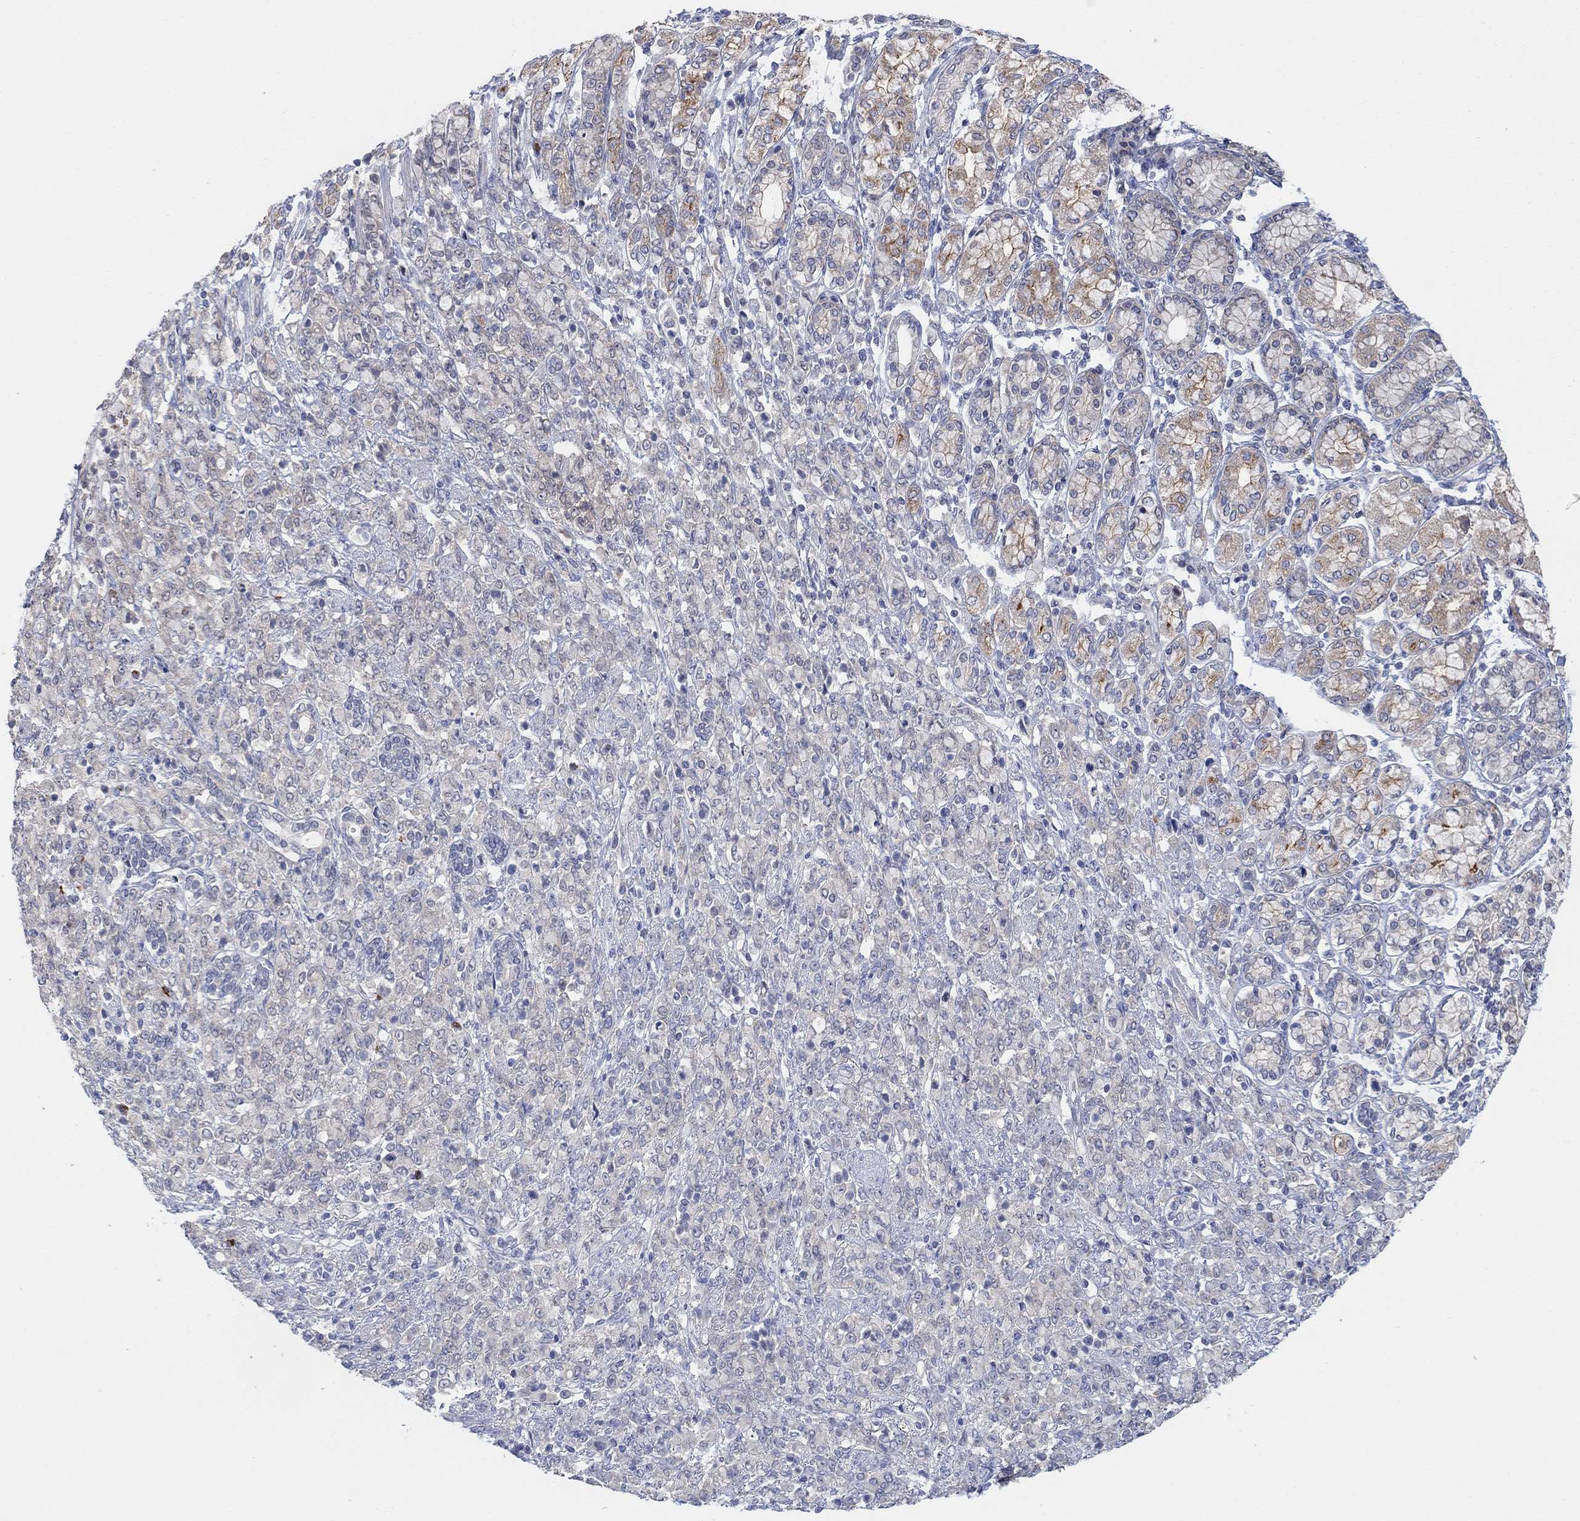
{"staining": {"intensity": "moderate", "quantity": "<25%", "location": "cytoplasmic/membranous"}, "tissue": "stomach cancer", "cell_type": "Tumor cells", "image_type": "cancer", "snomed": [{"axis": "morphology", "description": "Normal tissue, NOS"}, {"axis": "morphology", "description": "Adenocarcinoma, NOS"}, {"axis": "topography", "description": "Stomach"}], "caption": "IHC (DAB (3,3'-diaminobenzidine)) staining of human stomach cancer (adenocarcinoma) shows moderate cytoplasmic/membranous protein positivity in about <25% of tumor cells. IHC stains the protein in brown and the nuclei are stained blue.", "gene": "CNTF", "patient": {"sex": "female", "age": 79}}